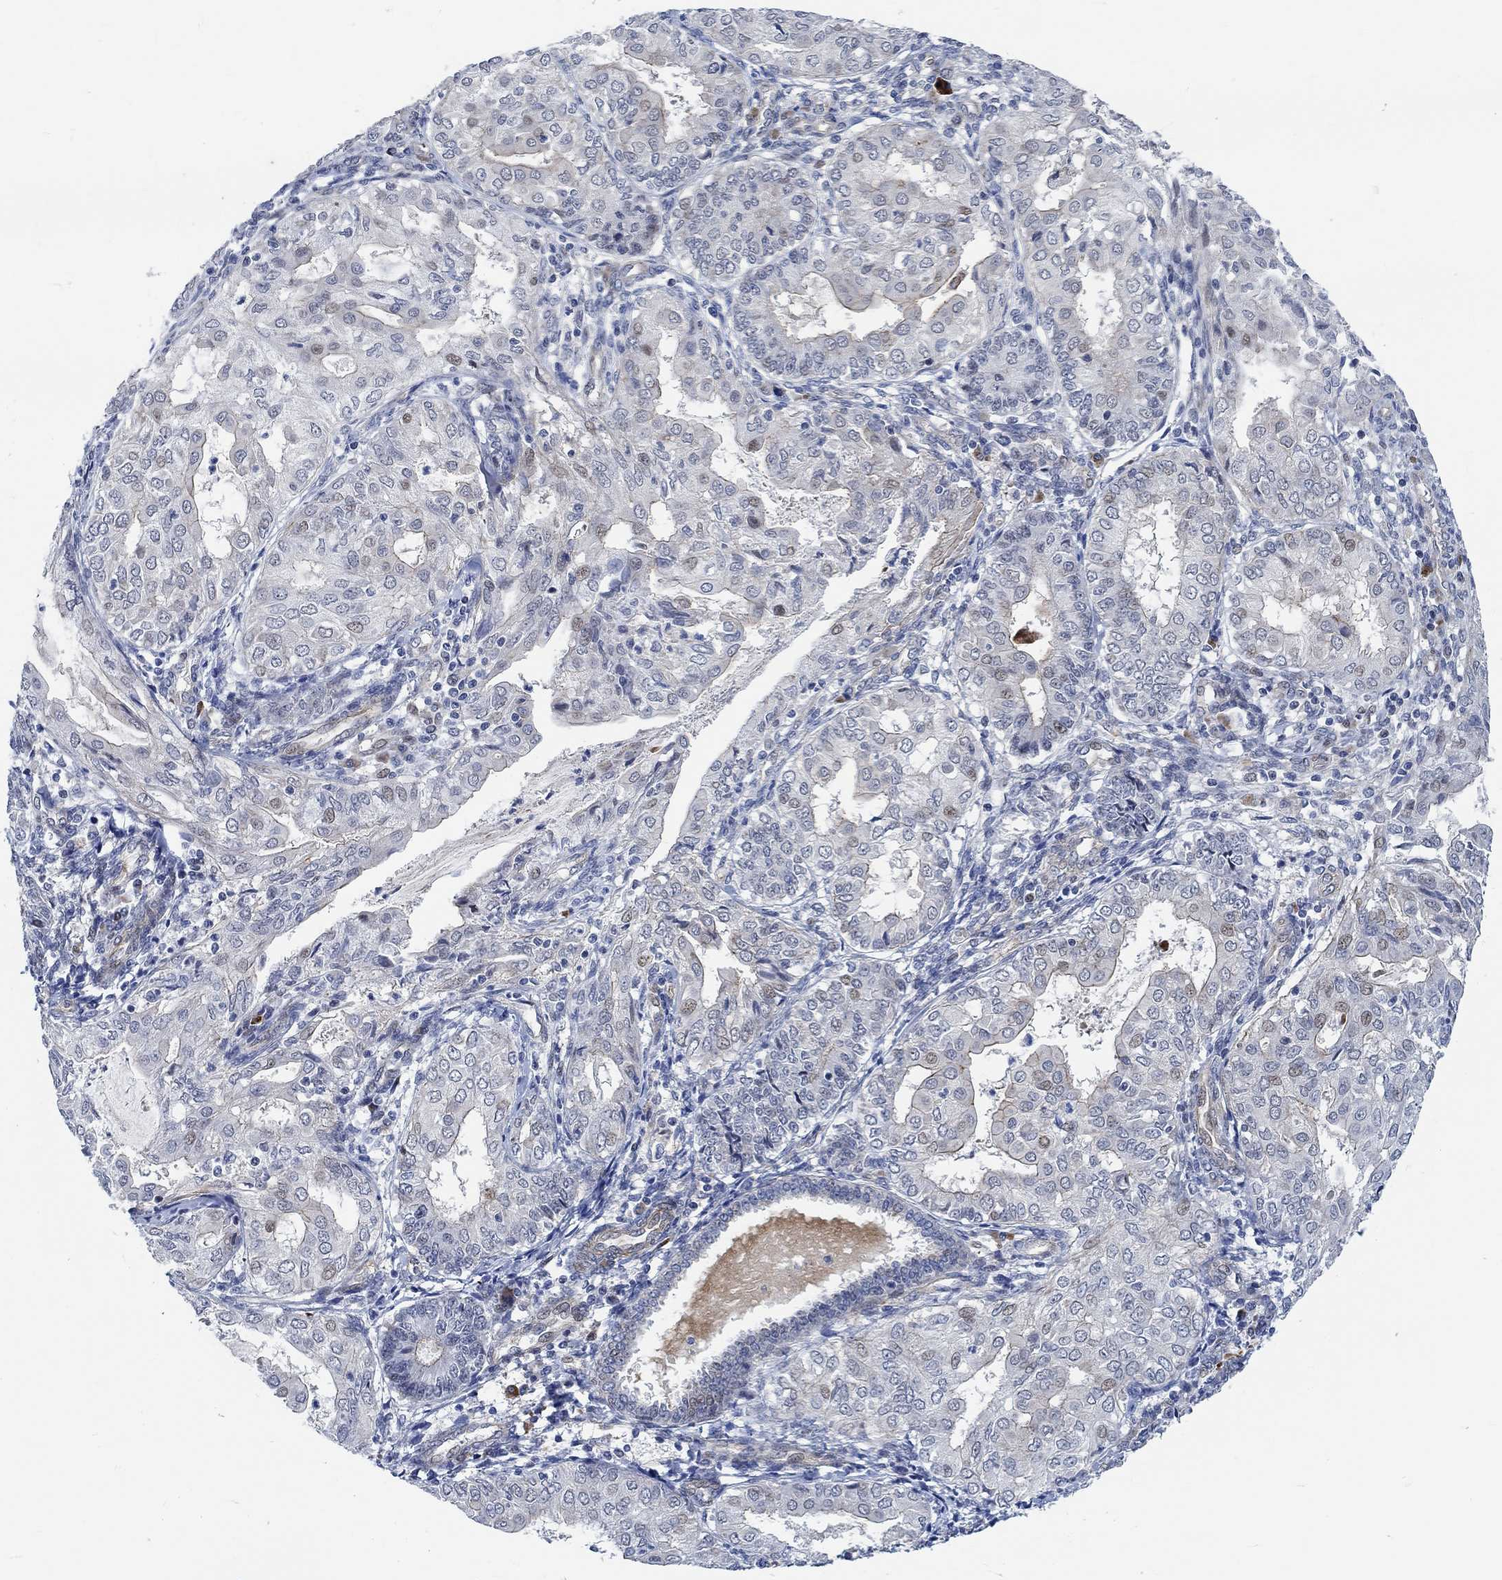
{"staining": {"intensity": "weak", "quantity": "<25%", "location": "nuclear"}, "tissue": "endometrial cancer", "cell_type": "Tumor cells", "image_type": "cancer", "snomed": [{"axis": "morphology", "description": "Adenocarcinoma, NOS"}, {"axis": "topography", "description": "Endometrium"}], "caption": "High magnification brightfield microscopy of endometrial cancer (adenocarcinoma) stained with DAB (3,3'-diaminobenzidine) (brown) and counterstained with hematoxylin (blue): tumor cells show no significant expression. (Immunohistochemistry, brightfield microscopy, high magnification).", "gene": "KCNH8", "patient": {"sex": "female", "age": 68}}